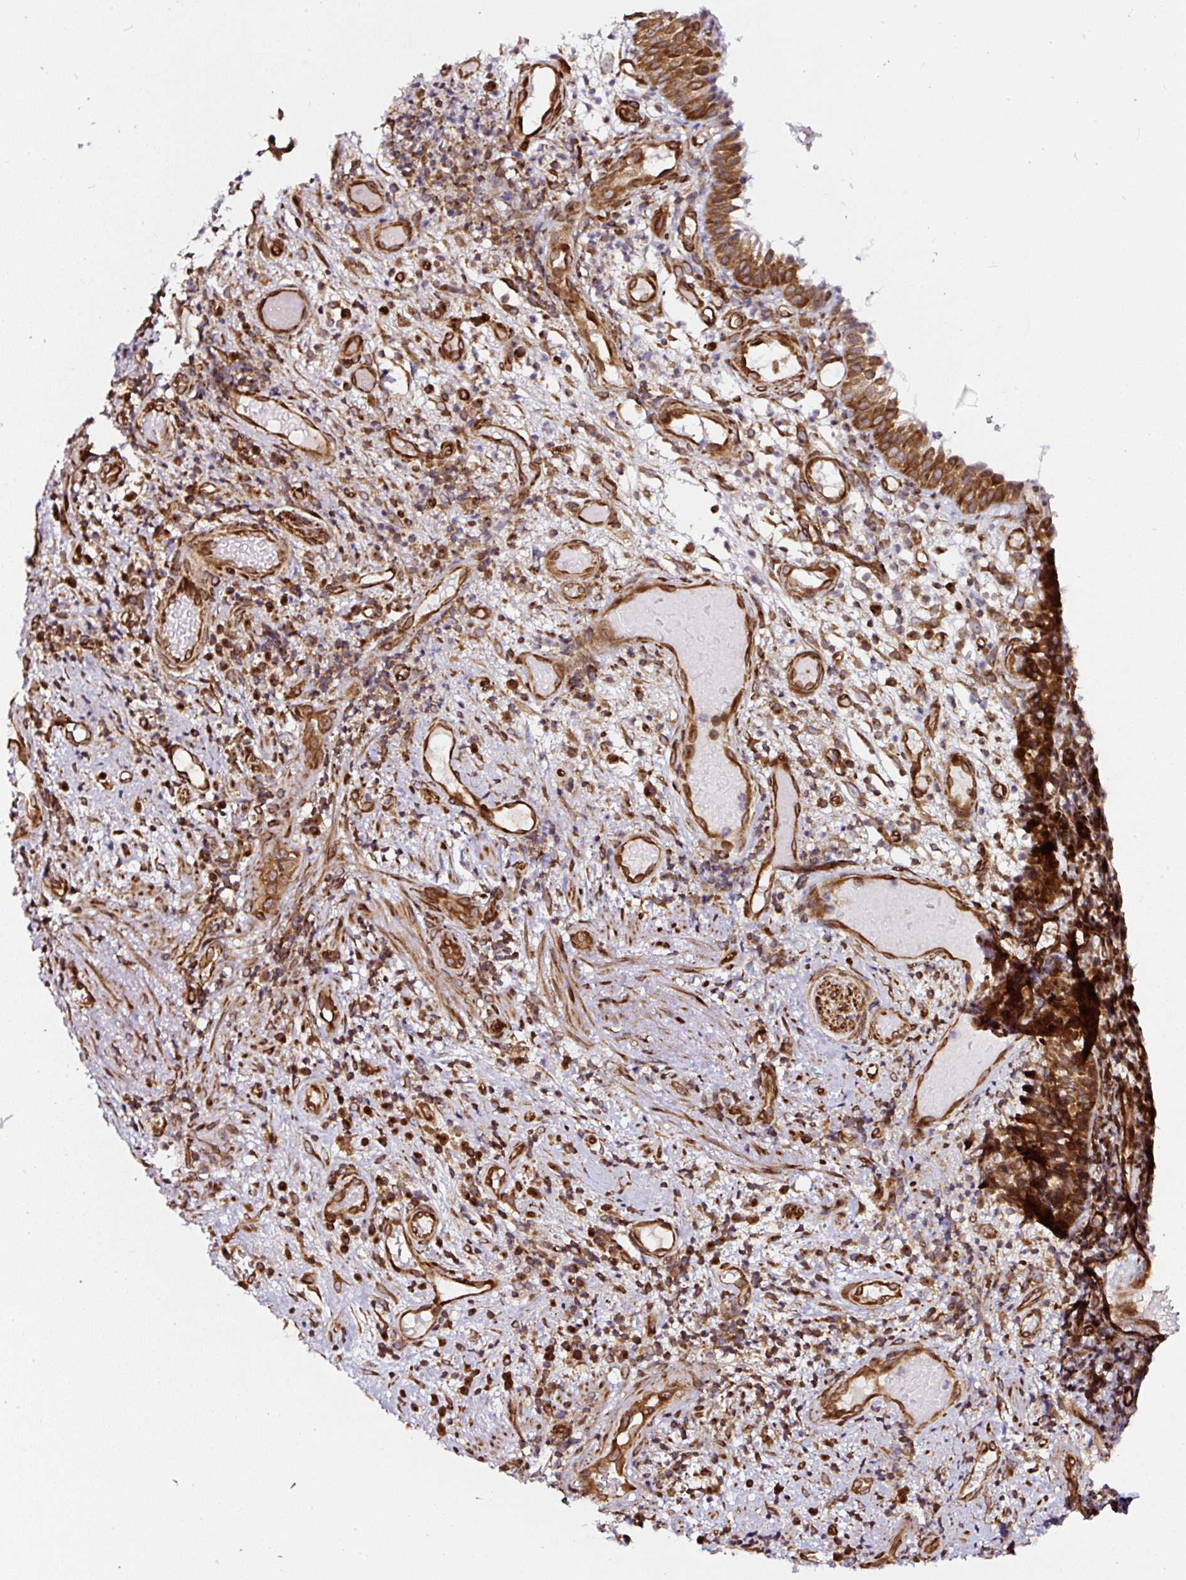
{"staining": {"intensity": "strong", "quantity": ">75%", "location": "cytoplasmic/membranous"}, "tissue": "nasopharynx", "cell_type": "Respiratory epithelial cells", "image_type": "normal", "snomed": [{"axis": "morphology", "description": "Normal tissue, NOS"}, {"axis": "morphology", "description": "Inflammation, NOS"}, {"axis": "topography", "description": "Nasopharynx"}], "caption": "About >75% of respiratory epithelial cells in unremarkable human nasopharynx display strong cytoplasmic/membranous protein positivity as visualized by brown immunohistochemical staining.", "gene": "KDM4E", "patient": {"sex": "male", "age": 54}}